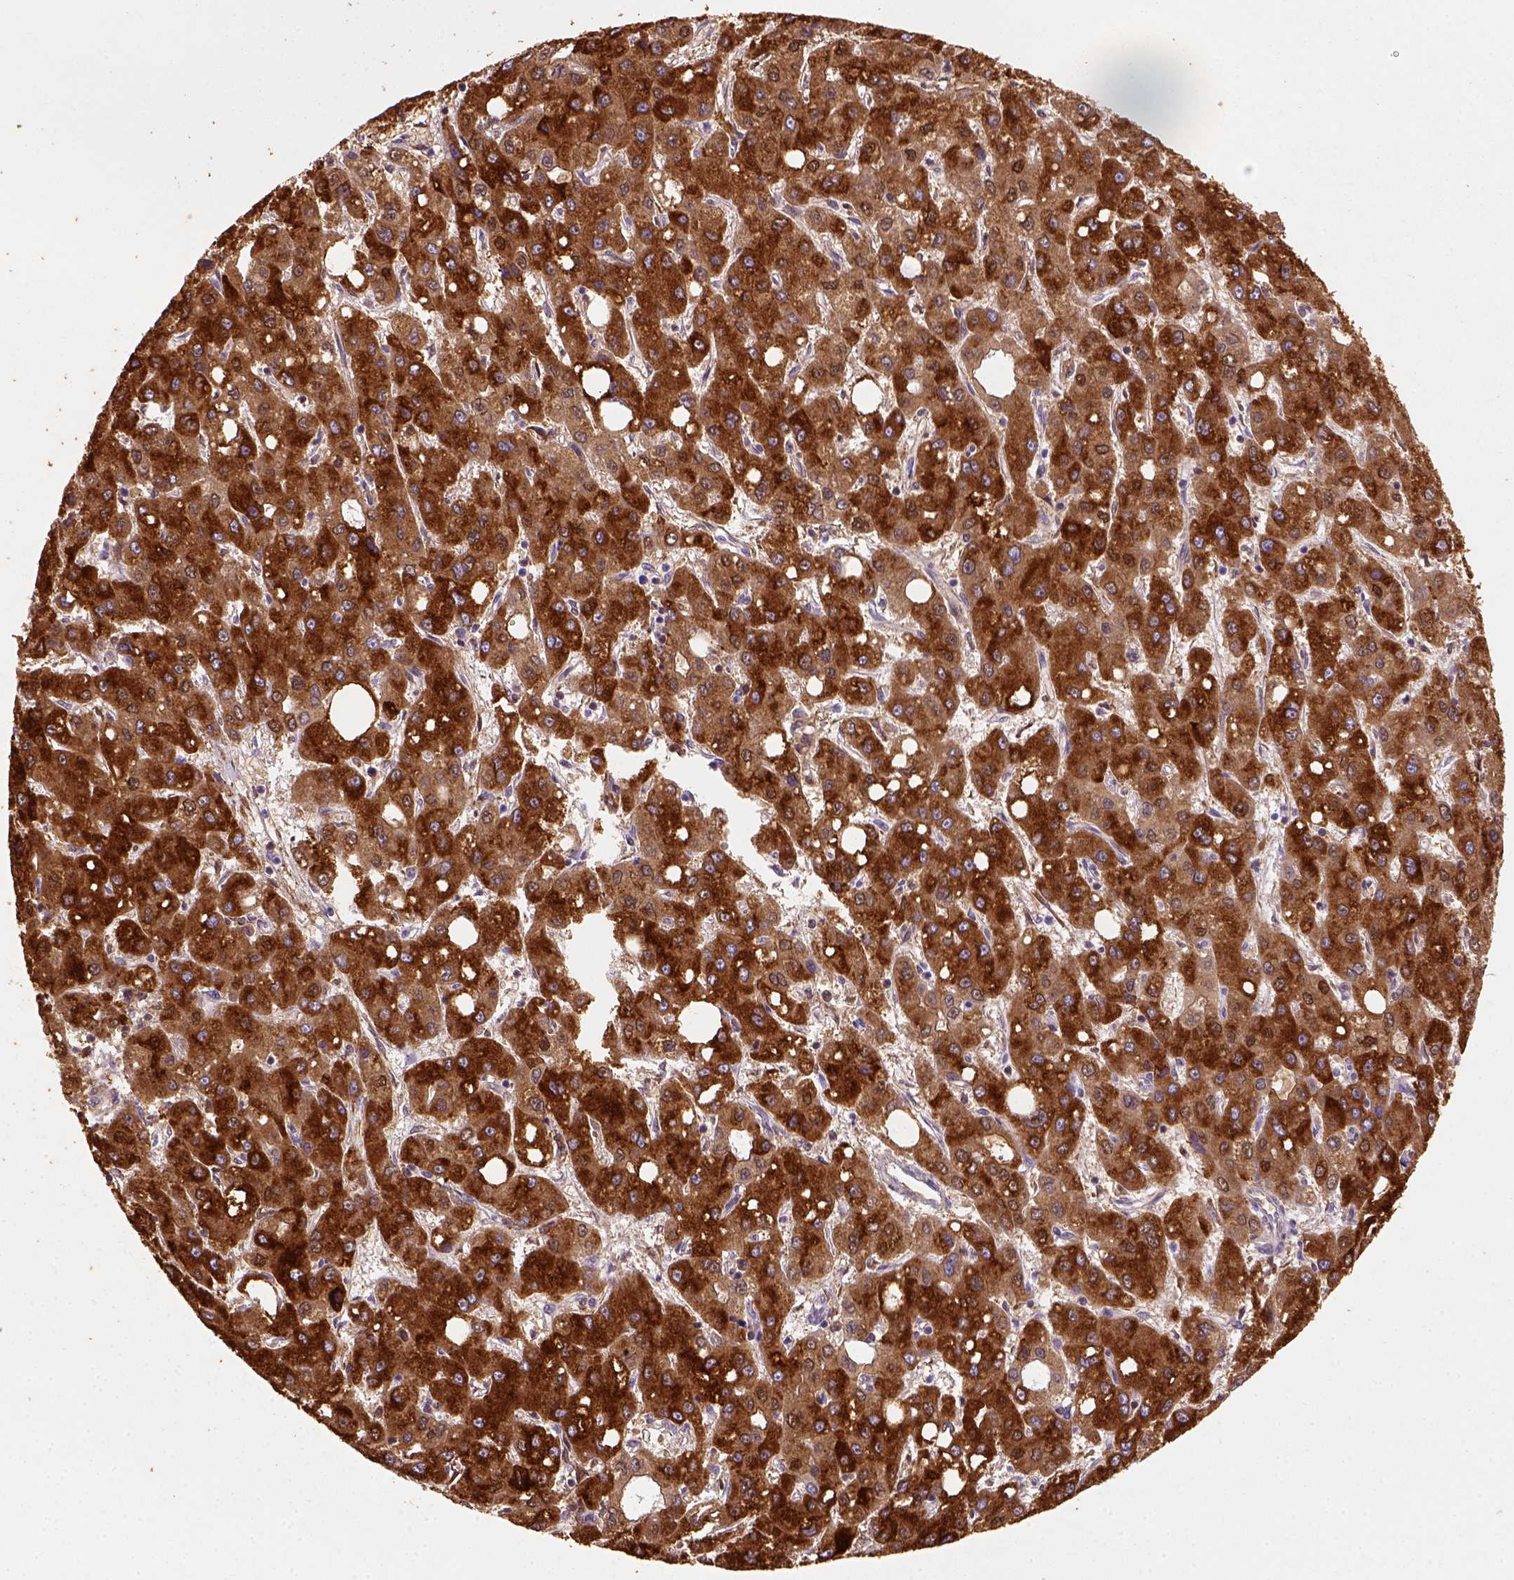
{"staining": {"intensity": "strong", "quantity": ">75%", "location": "cytoplasmic/membranous"}, "tissue": "liver cancer", "cell_type": "Tumor cells", "image_type": "cancer", "snomed": [{"axis": "morphology", "description": "Carcinoma, Hepatocellular, NOS"}, {"axis": "topography", "description": "Liver"}], "caption": "A high-resolution histopathology image shows immunohistochemistry staining of liver cancer, which demonstrates strong cytoplasmic/membranous staining in approximately >75% of tumor cells. The protein of interest is stained brown, and the nuclei are stained in blue (DAB (3,3'-diaminobenzidine) IHC with brightfield microscopy, high magnification).", "gene": "CES2", "patient": {"sex": "male", "age": 73}}